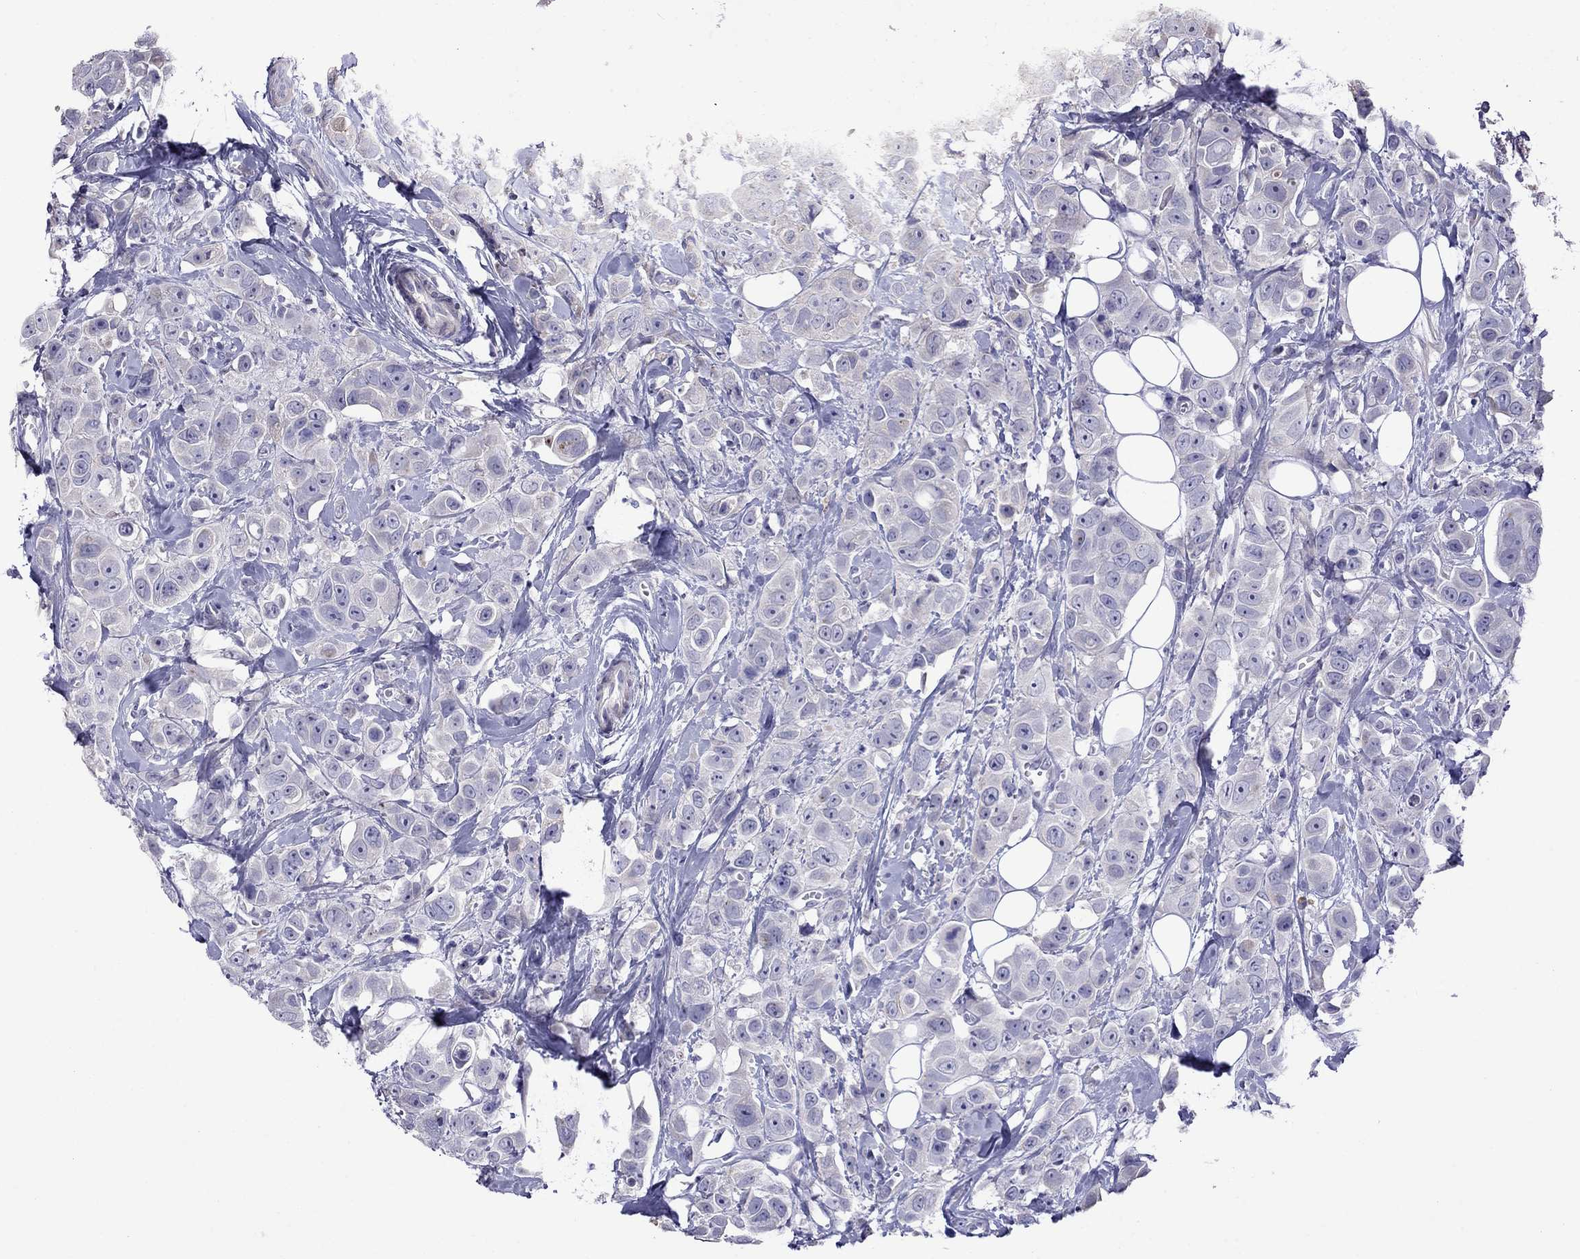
{"staining": {"intensity": "negative", "quantity": "none", "location": "none"}, "tissue": "breast cancer", "cell_type": "Tumor cells", "image_type": "cancer", "snomed": [{"axis": "morphology", "description": "Duct carcinoma"}, {"axis": "topography", "description": "Breast"}], "caption": "This is a image of immunohistochemistry (IHC) staining of breast infiltrating ductal carcinoma, which shows no expression in tumor cells. (DAB IHC, high magnification).", "gene": "STAR", "patient": {"sex": "female", "age": 35}}